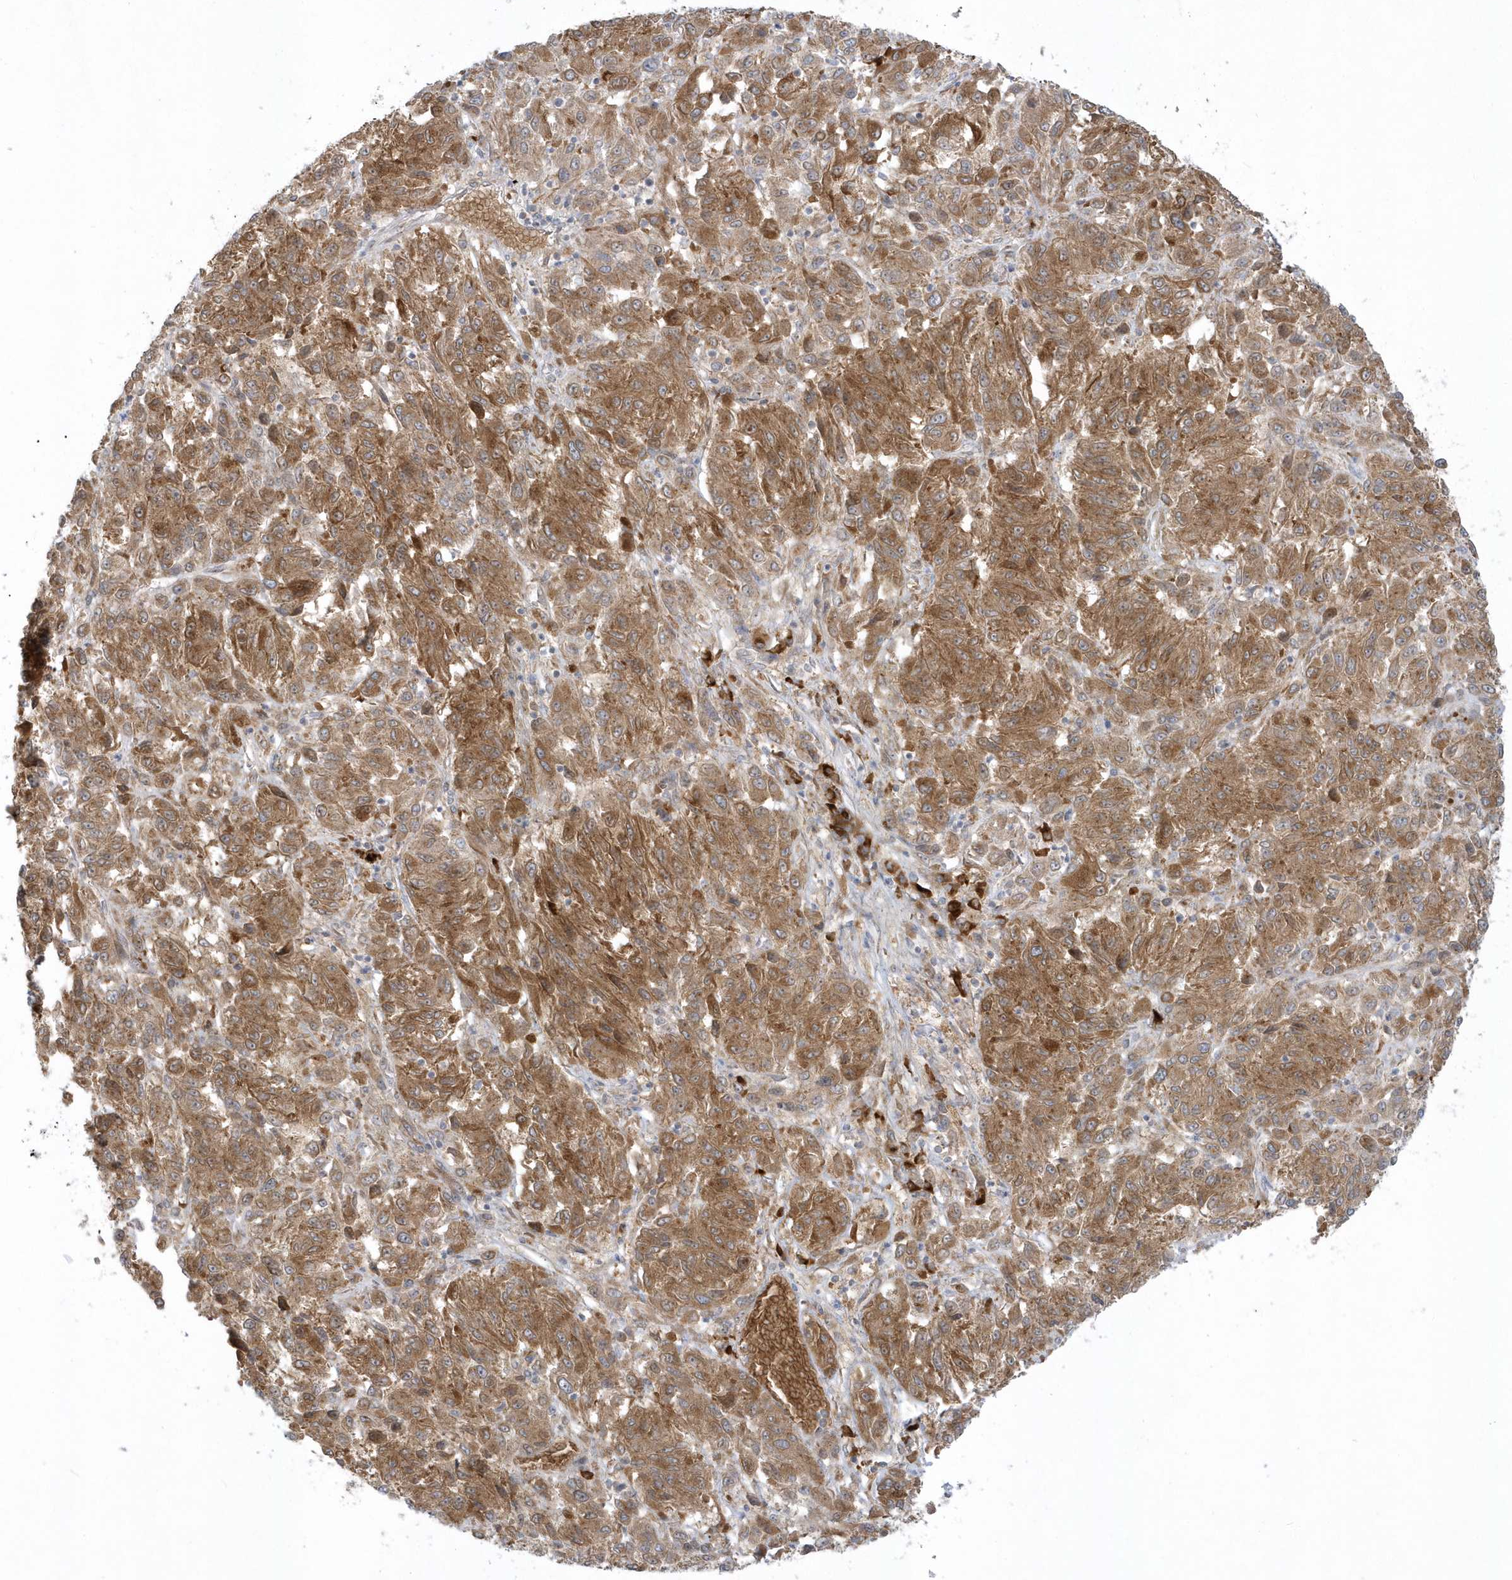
{"staining": {"intensity": "moderate", "quantity": ">75%", "location": "cytoplasmic/membranous"}, "tissue": "melanoma", "cell_type": "Tumor cells", "image_type": "cancer", "snomed": [{"axis": "morphology", "description": "Malignant melanoma, Metastatic site"}, {"axis": "topography", "description": "Lung"}], "caption": "A high-resolution image shows IHC staining of melanoma, which reveals moderate cytoplasmic/membranous staining in approximately >75% of tumor cells.", "gene": "RPP40", "patient": {"sex": "male", "age": 64}}